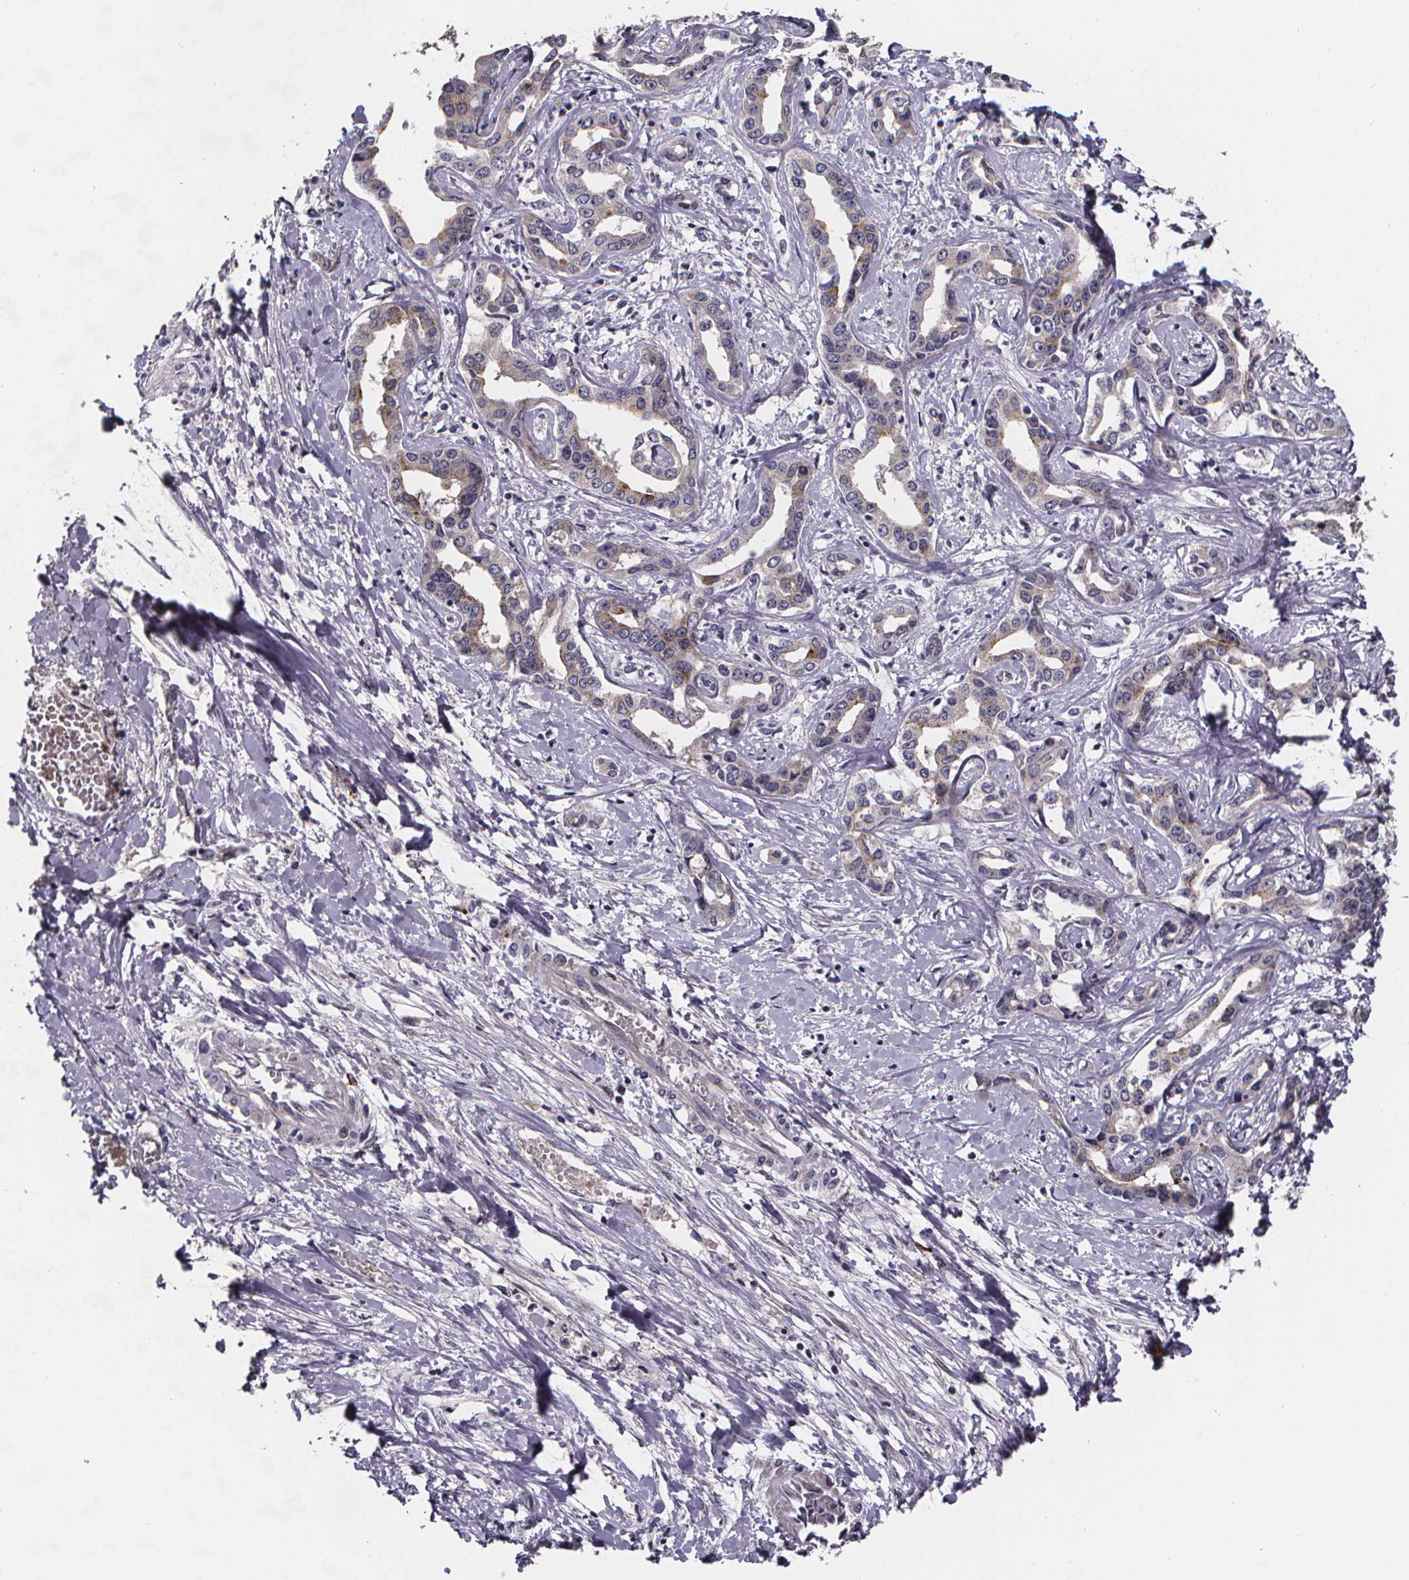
{"staining": {"intensity": "weak", "quantity": "25%-75%", "location": "cytoplasmic/membranous"}, "tissue": "liver cancer", "cell_type": "Tumor cells", "image_type": "cancer", "snomed": [{"axis": "morphology", "description": "Cholangiocarcinoma"}, {"axis": "topography", "description": "Liver"}], "caption": "Liver cancer was stained to show a protein in brown. There is low levels of weak cytoplasmic/membranous staining in about 25%-75% of tumor cells. The protein is shown in brown color, while the nuclei are stained blue.", "gene": "AGT", "patient": {"sex": "male", "age": 59}}